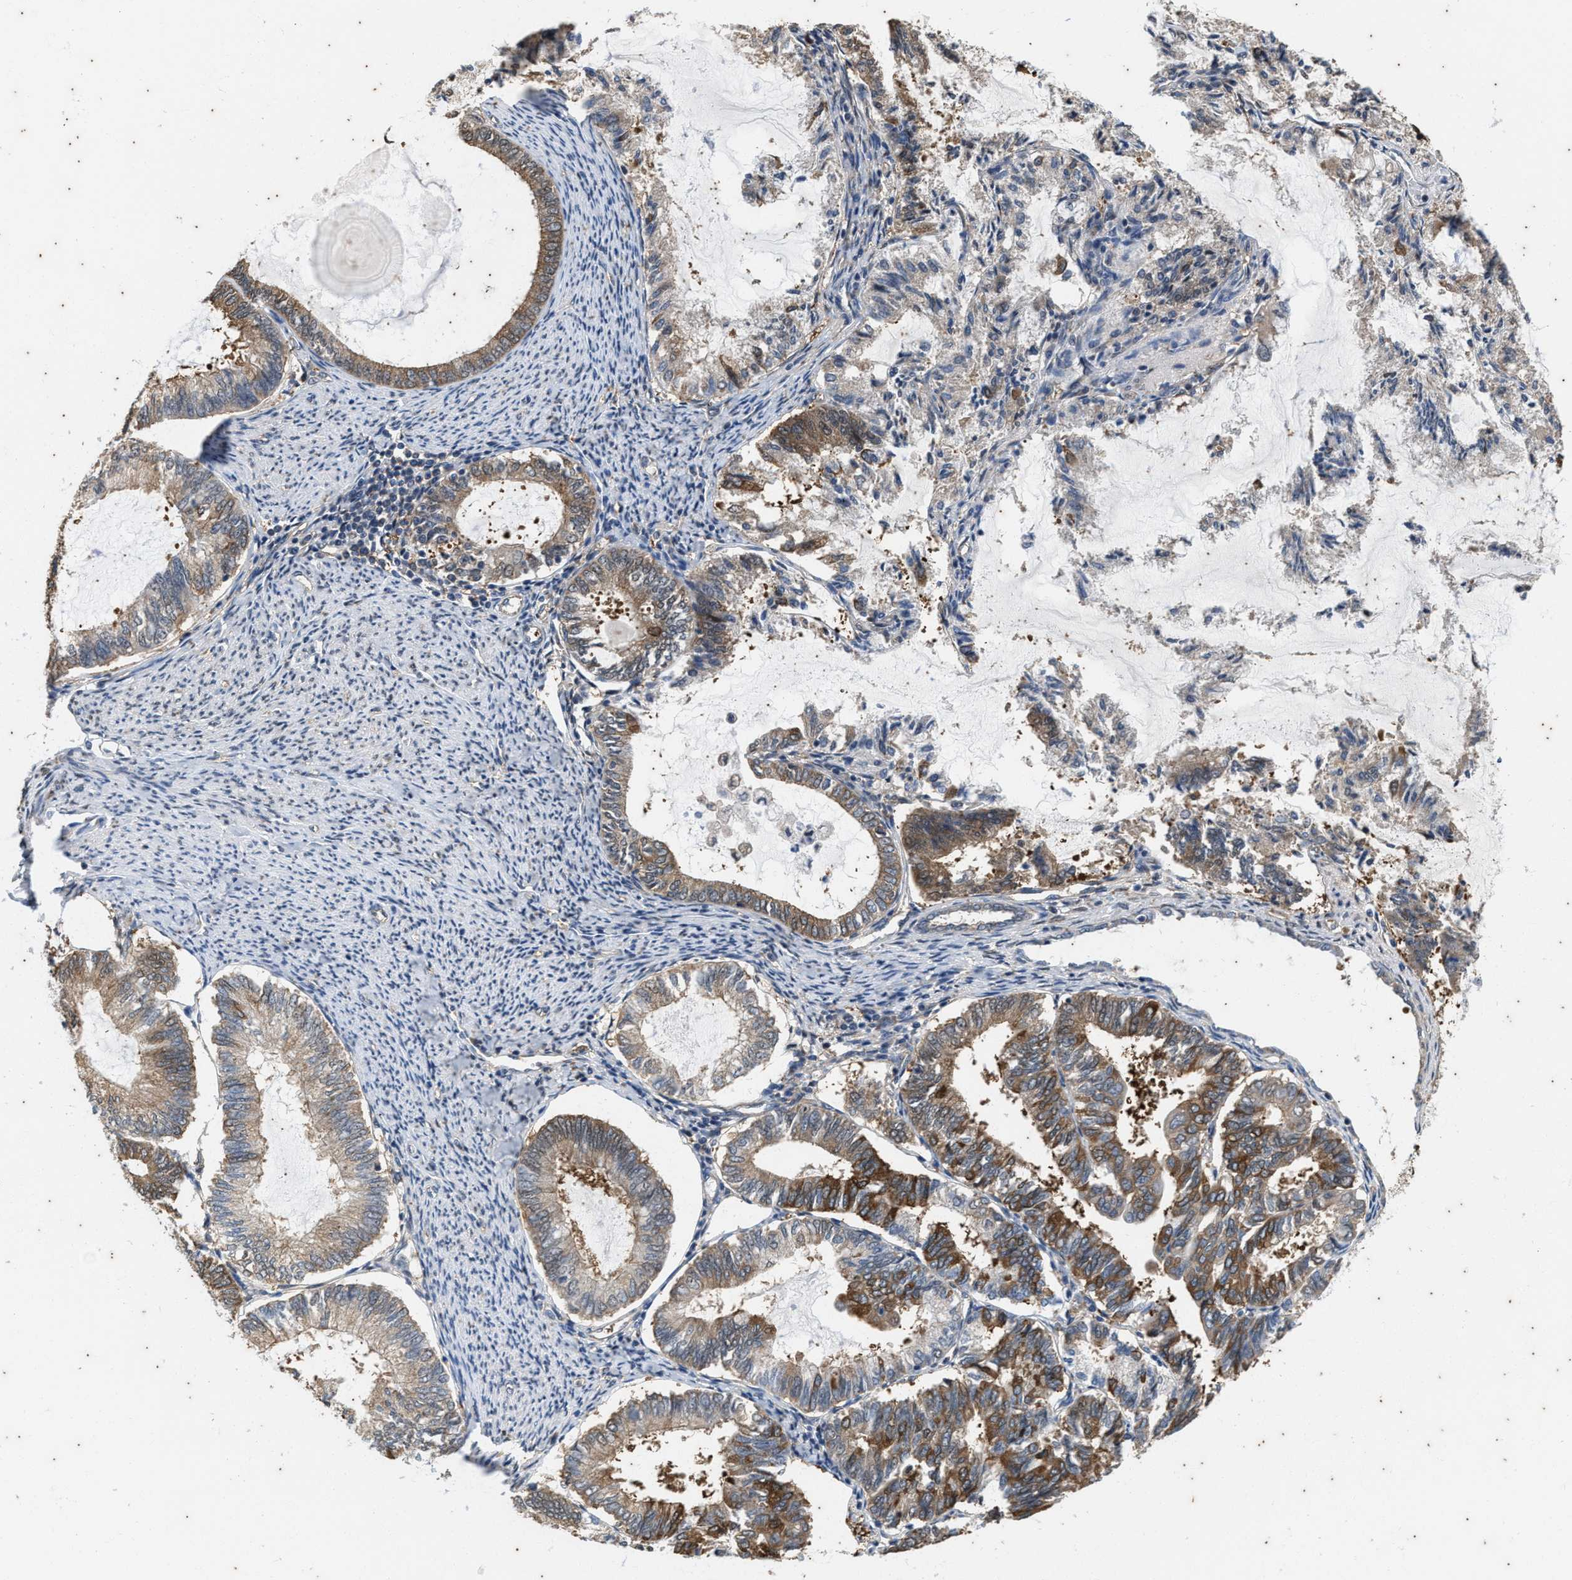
{"staining": {"intensity": "moderate", "quantity": ">75%", "location": "cytoplasmic/membranous"}, "tissue": "endometrial cancer", "cell_type": "Tumor cells", "image_type": "cancer", "snomed": [{"axis": "morphology", "description": "Adenocarcinoma, NOS"}, {"axis": "topography", "description": "Endometrium"}], "caption": "High-magnification brightfield microscopy of endometrial adenocarcinoma stained with DAB (3,3'-diaminobenzidine) (brown) and counterstained with hematoxylin (blue). tumor cells exhibit moderate cytoplasmic/membranous expression is appreciated in approximately>75% of cells.", "gene": "COX19", "patient": {"sex": "female", "age": 86}}